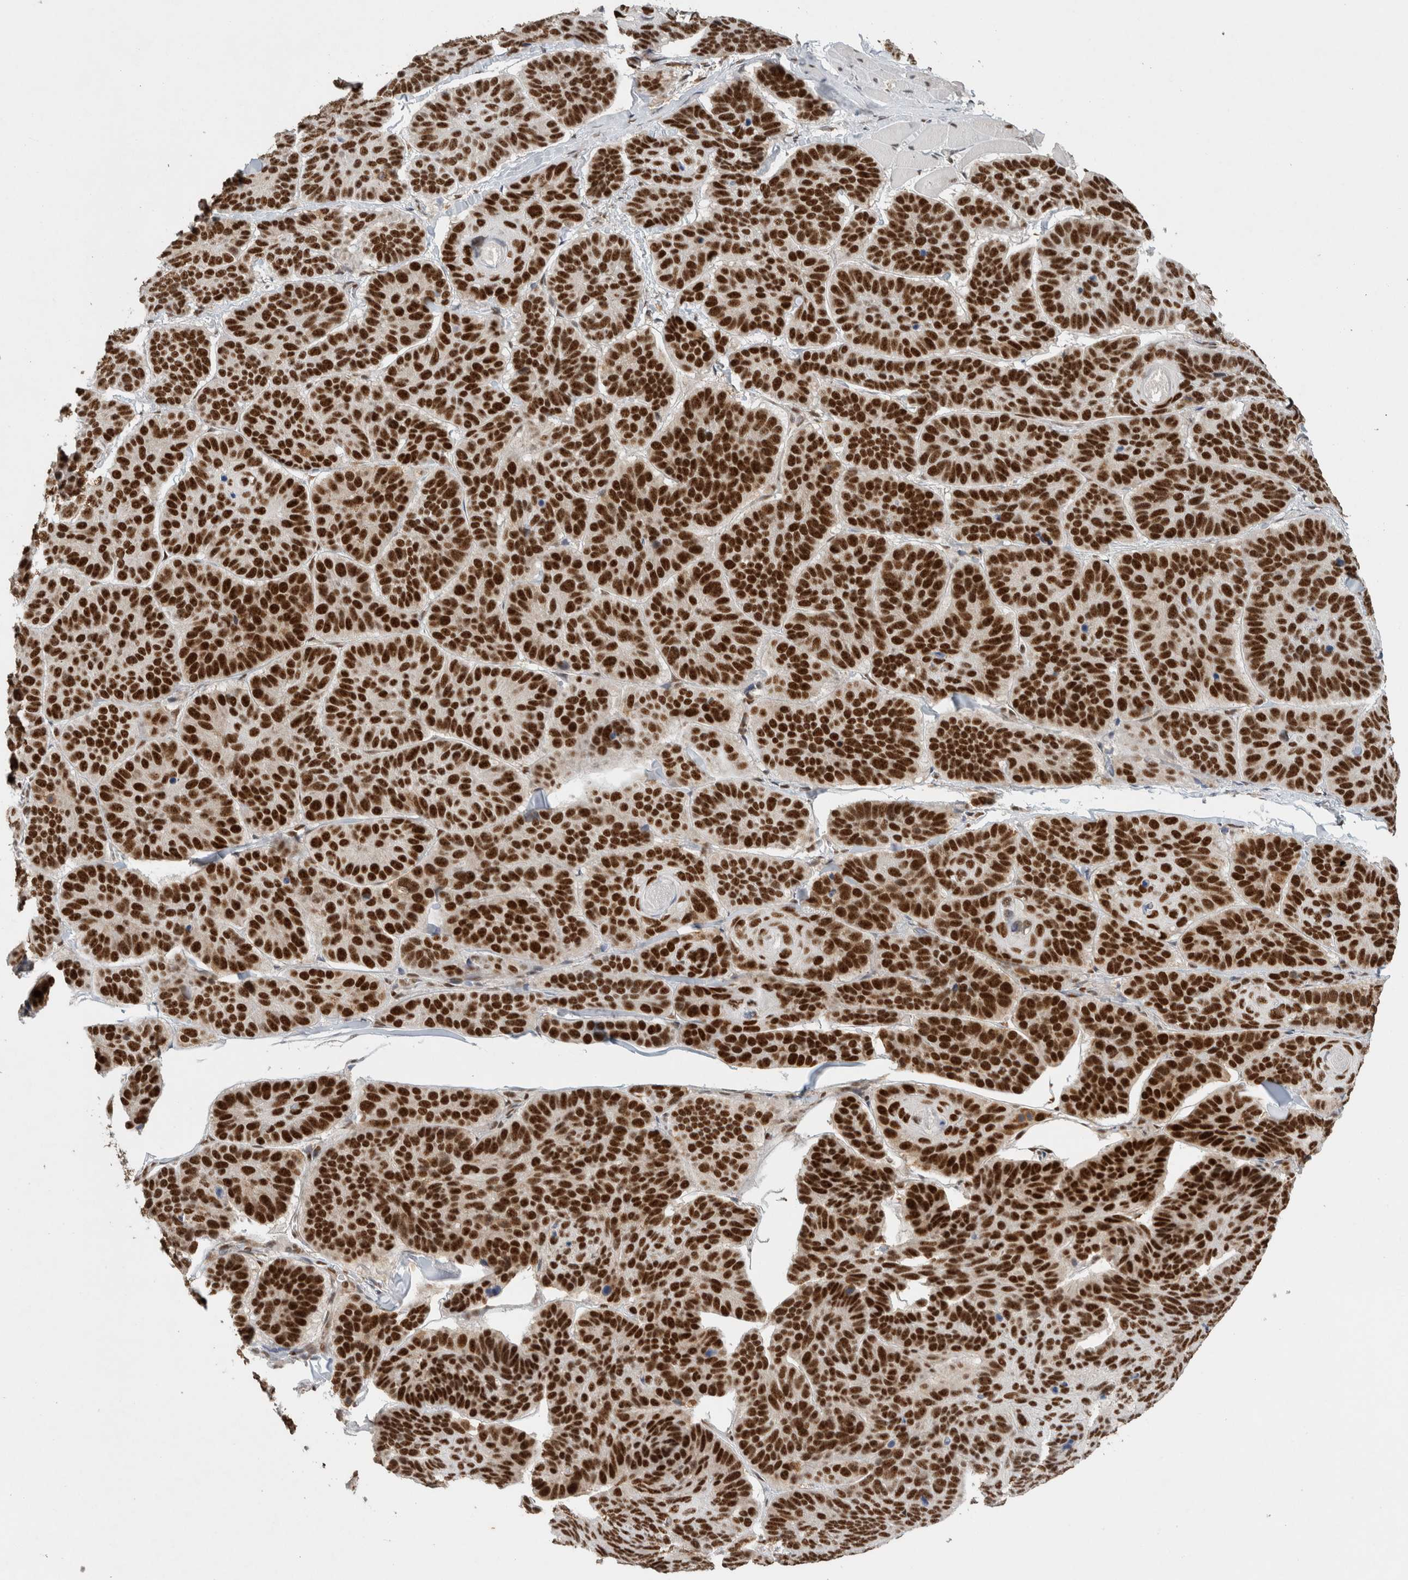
{"staining": {"intensity": "strong", "quantity": ">75%", "location": "nuclear"}, "tissue": "skin cancer", "cell_type": "Tumor cells", "image_type": "cancer", "snomed": [{"axis": "morphology", "description": "Basal cell carcinoma"}, {"axis": "topography", "description": "Skin"}], "caption": "The photomicrograph demonstrates staining of skin cancer (basal cell carcinoma), revealing strong nuclear protein positivity (brown color) within tumor cells. (DAB (3,3'-diaminobenzidine) IHC, brown staining for protein, blue staining for nuclei).", "gene": "DDX42", "patient": {"sex": "male", "age": 62}}